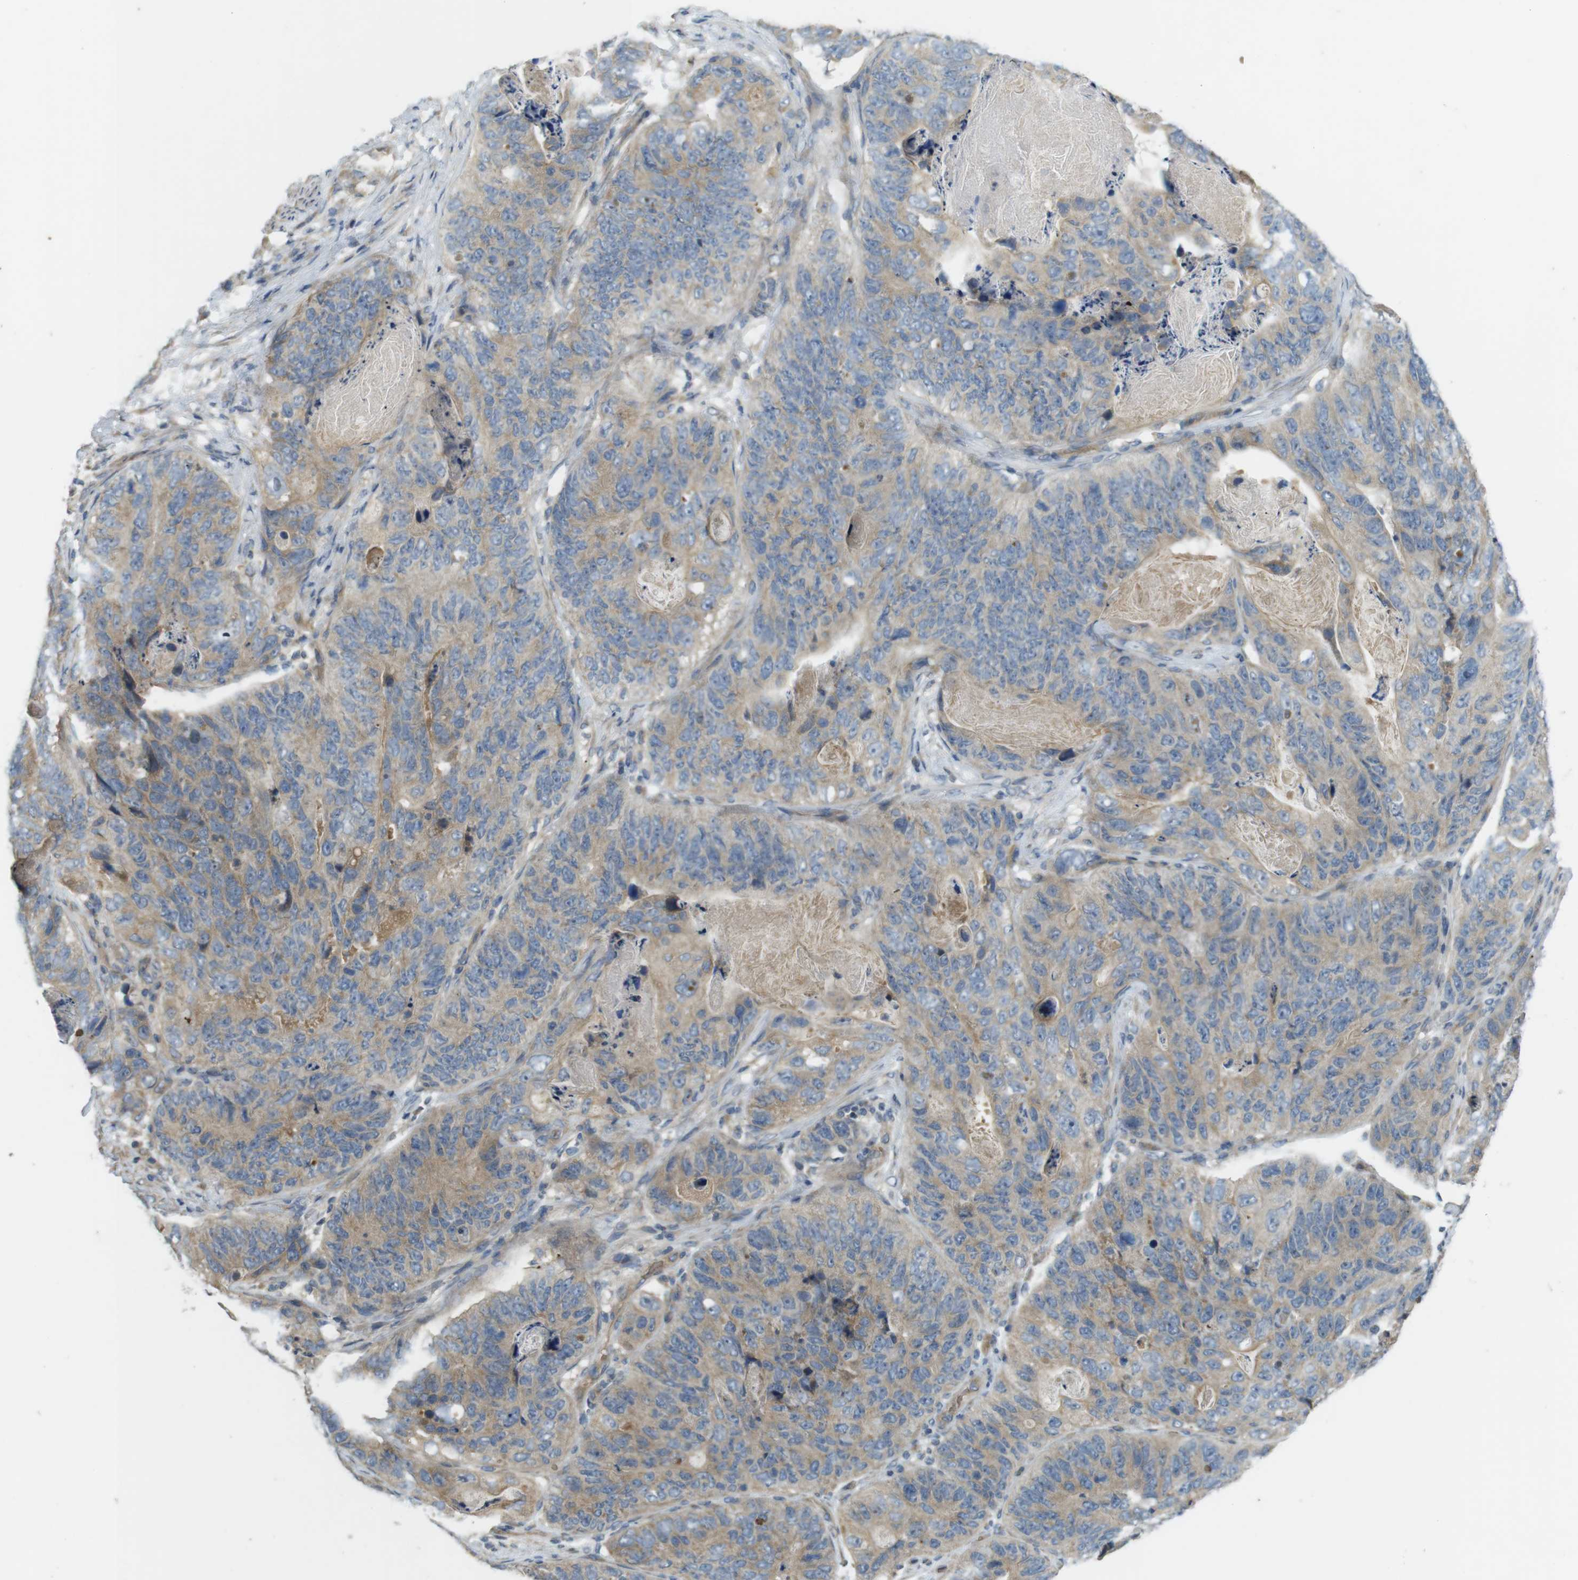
{"staining": {"intensity": "weak", "quantity": ">75%", "location": "cytoplasmic/membranous"}, "tissue": "stomach cancer", "cell_type": "Tumor cells", "image_type": "cancer", "snomed": [{"axis": "morphology", "description": "Adenocarcinoma, NOS"}, {"axis": "topography", "description": "Stomach"}], "caption": "IHC photomicrograph of neoplastic tissue: human stomach cancer (adenocarcinoma) stained using immunohistochemistry demonstrates low levels of weak protein expression localized specifically in the cytoplasmic/membranous of tumor cells, appearing as a cytoplasmic/membranous brown color.", "gene": "CLTC", "patient": {"sex": "female", "age": 89}}